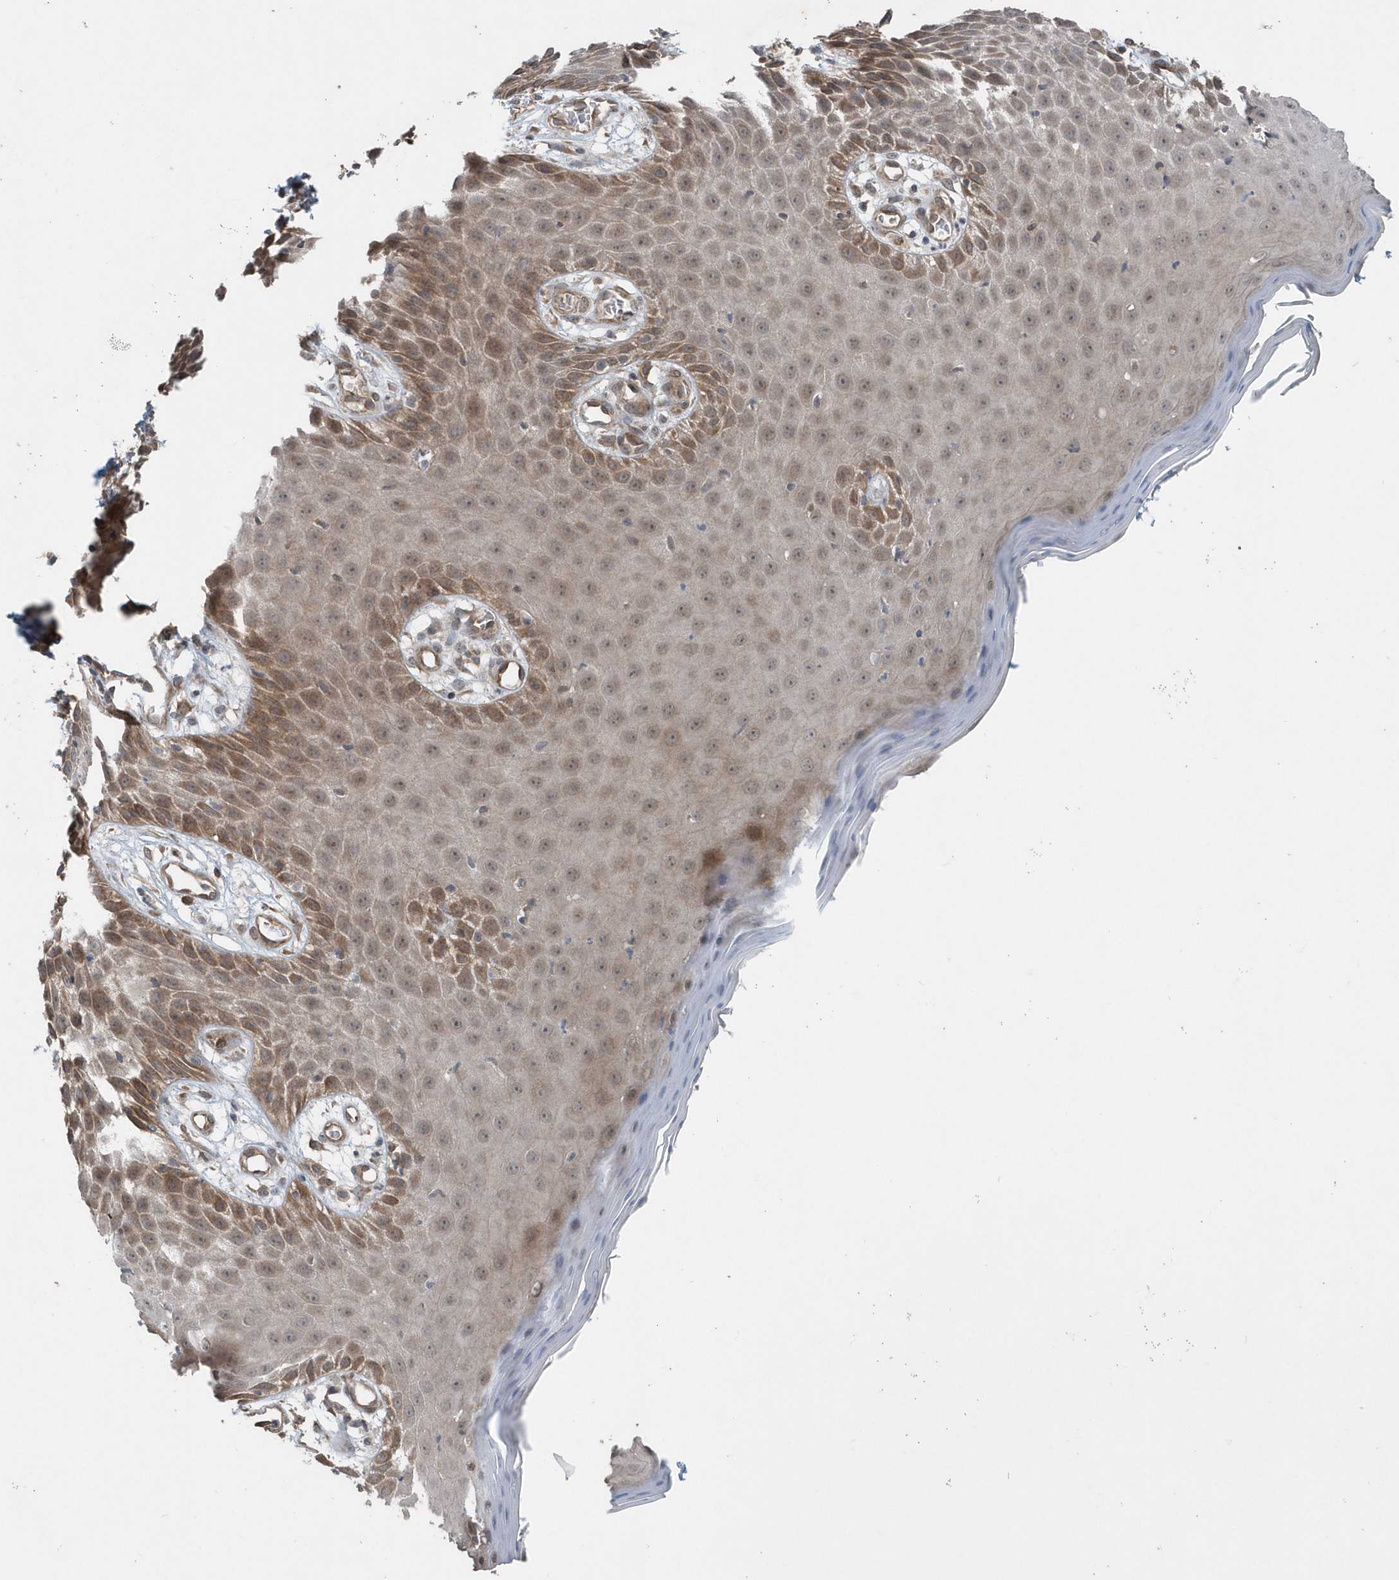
{"staining": {"intensity": "strong", "quantity": "25%-75%", "location": "cytoplasmic/membranous"}, "tissue": "skin", "cell_type": "Epidermal cells", "image_type": "normal", "snomed": [{"axis": "morphology", "description": "Normal tissue, NOS"}, {"axis": "topography", "description": "Vulva"}], "caption": "This image exhibits immunohistochemistry (IHC) staining of unremarkable human skin, with high strong cytoplasmic/membranous expression in approximately 25%-75% of epidermal cells.", "gene": "MCC", "patient": {"sex": "female", "age": 68}}